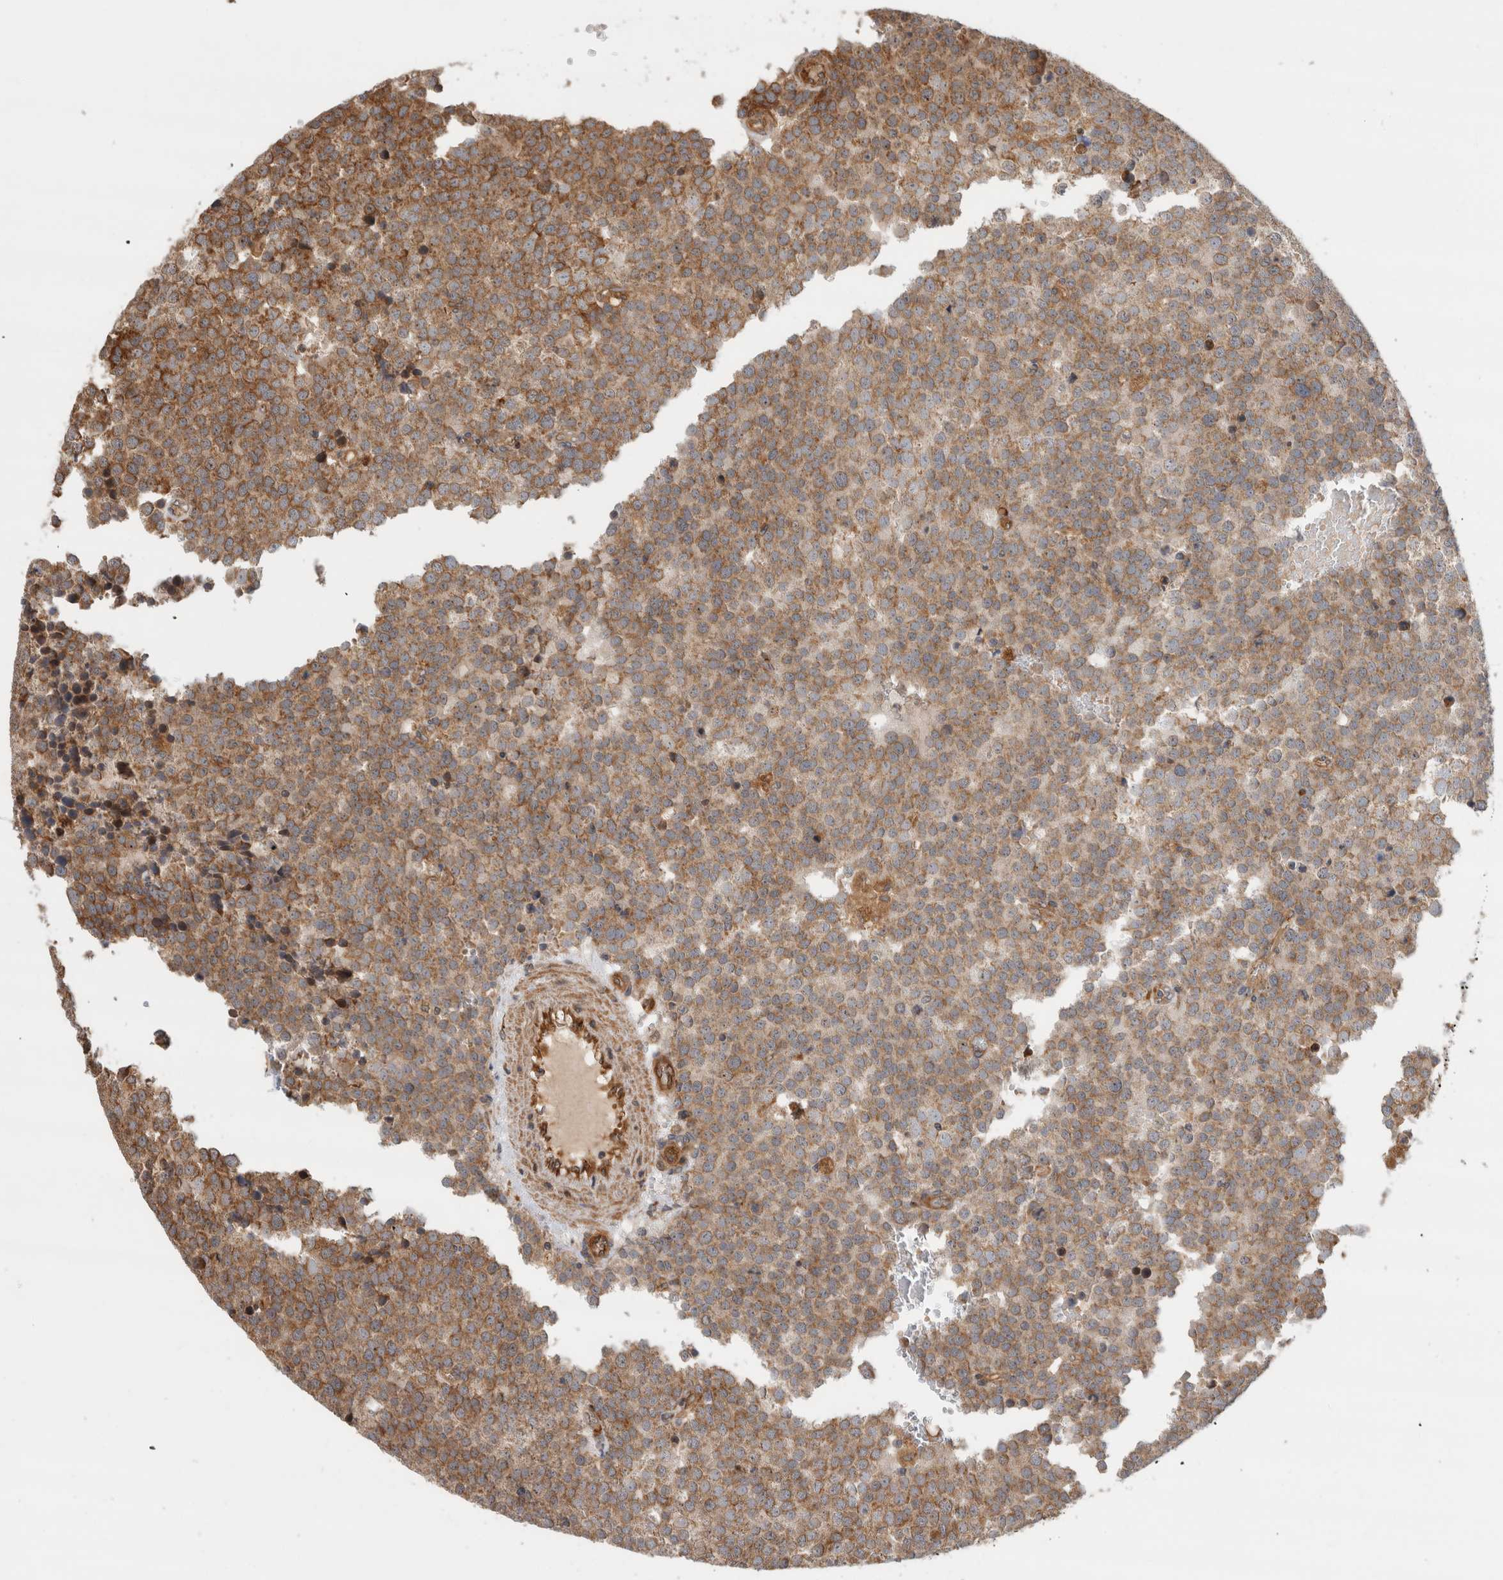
{"staining": {"intensity": "moderate", "quantity": ">75%", "location": "cytoplasmic/membranous"}, "tissue": "testis cancer", "cell_type": "Tumor cells", "image_type": "cancer", "snomed": [{"axis": "morphology", "description": "Seminoma, NOS"}, {"axis": "topography", "description": "Testis"}], "caption": "High-power microscopy captured an IHC photomicrograph of testis cancer, revealing moderate cytoplasmic/membranous expression in approximately >75% of tumor cells. The staining was performed using DAB to visualize the protein expression in brown, while the nuclei were stained in blue with hematoxylin (Magnification: 20x).", "gene": "TUBD1", "patient": {"sex": "male", "age": 71}}